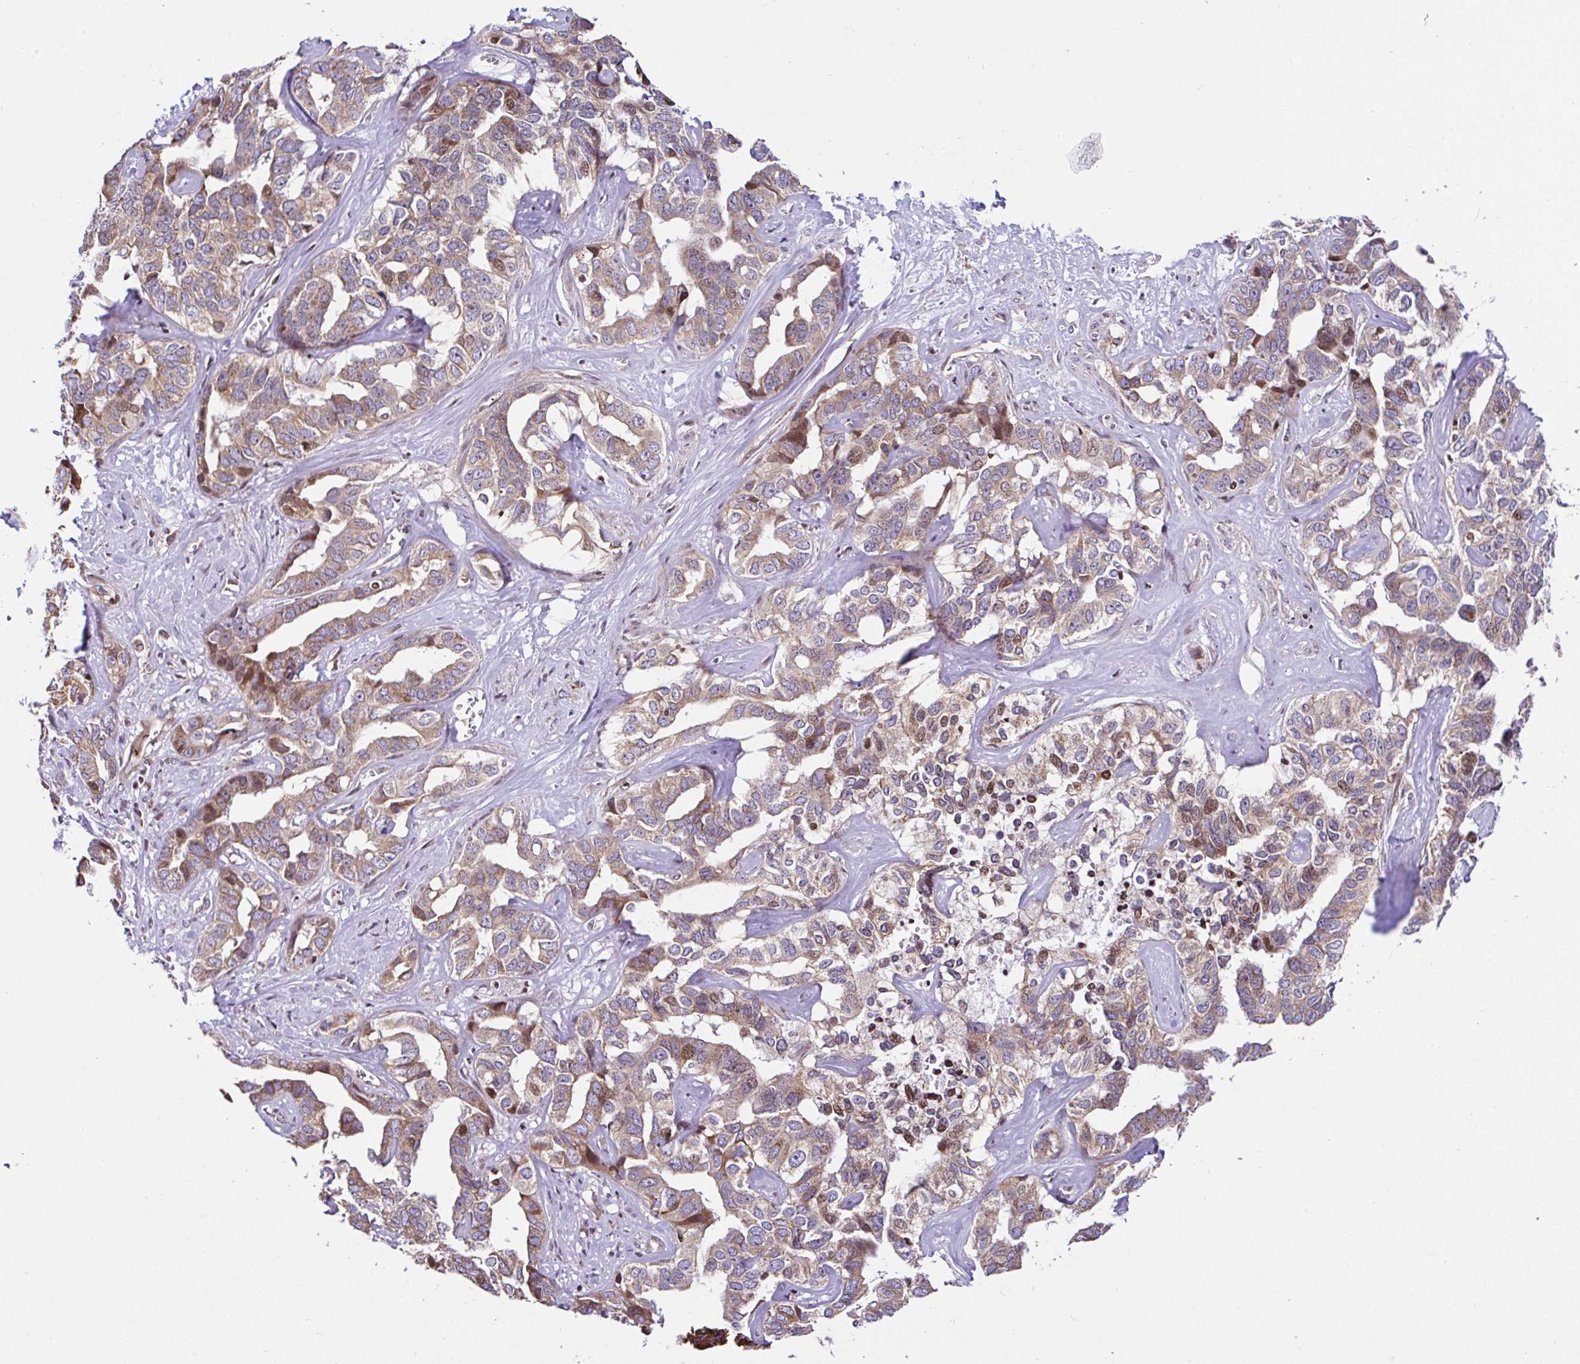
{"staining": {"intensity": "moderate", "quantity": "25%-75%", "location": "cytoplasmic/membranous"}, "tissue": "liver cancer", "cell_type": "Tumor cells", "image_type": "cancer", "snomed": [{"axis": "morphology", "description": "Cholangiocarcinoma"}, {"axis": "topography", "description": "Liver"}], "caption": "Immunohistochemistry (IHC) of human liver cholangiocarcinoma demonstrates medium levels of moderate cytoplasmic/membranous staining in about 25%-75% of tumor cells.", "gene": "FIGNL1", "patient": {"sex": "male", "age": 59}}